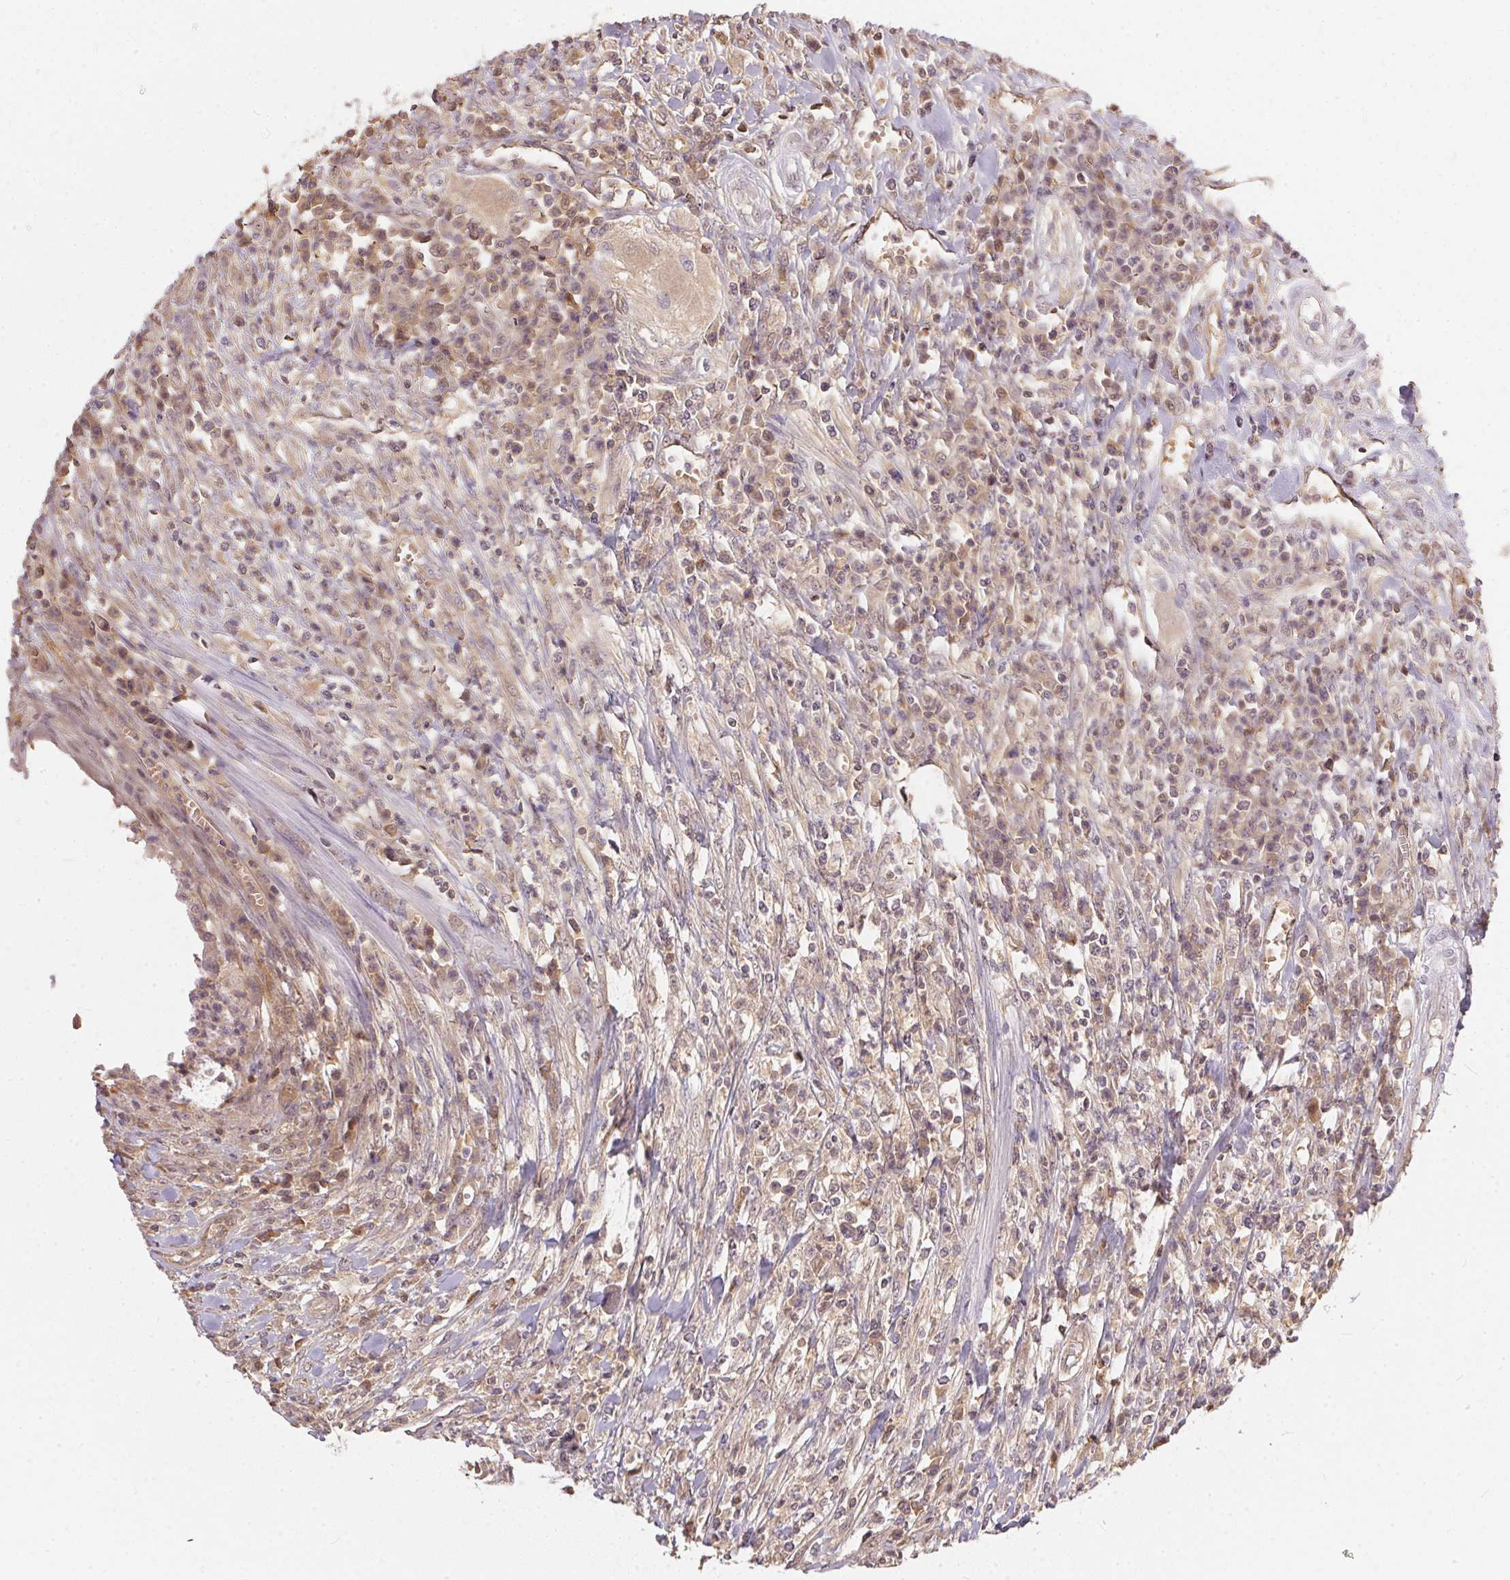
{"staining": {"intensity": "weak", "quantity": "25%-75%", "location": "cytoplasmic/membranous"}, "tissue": "colorectal cancer", "cell_type": "Tumor cells", "image_type": "cancer", "snomed": [{"axis": "morphology", "description": "Adenocarcinoma, NOS"}, {"axis": "topography", "description": "Colon"}], "caption": "This image reveals colorectal cancer stained with immunohistochemistry to label a protein in brown. The cytoplasmic/membranous of tumor cells show weak positivity for the protein. Nuclei are counter-stained blue.", "gene": "BLMH", "patient": {"sex": "male", "age": 65}}